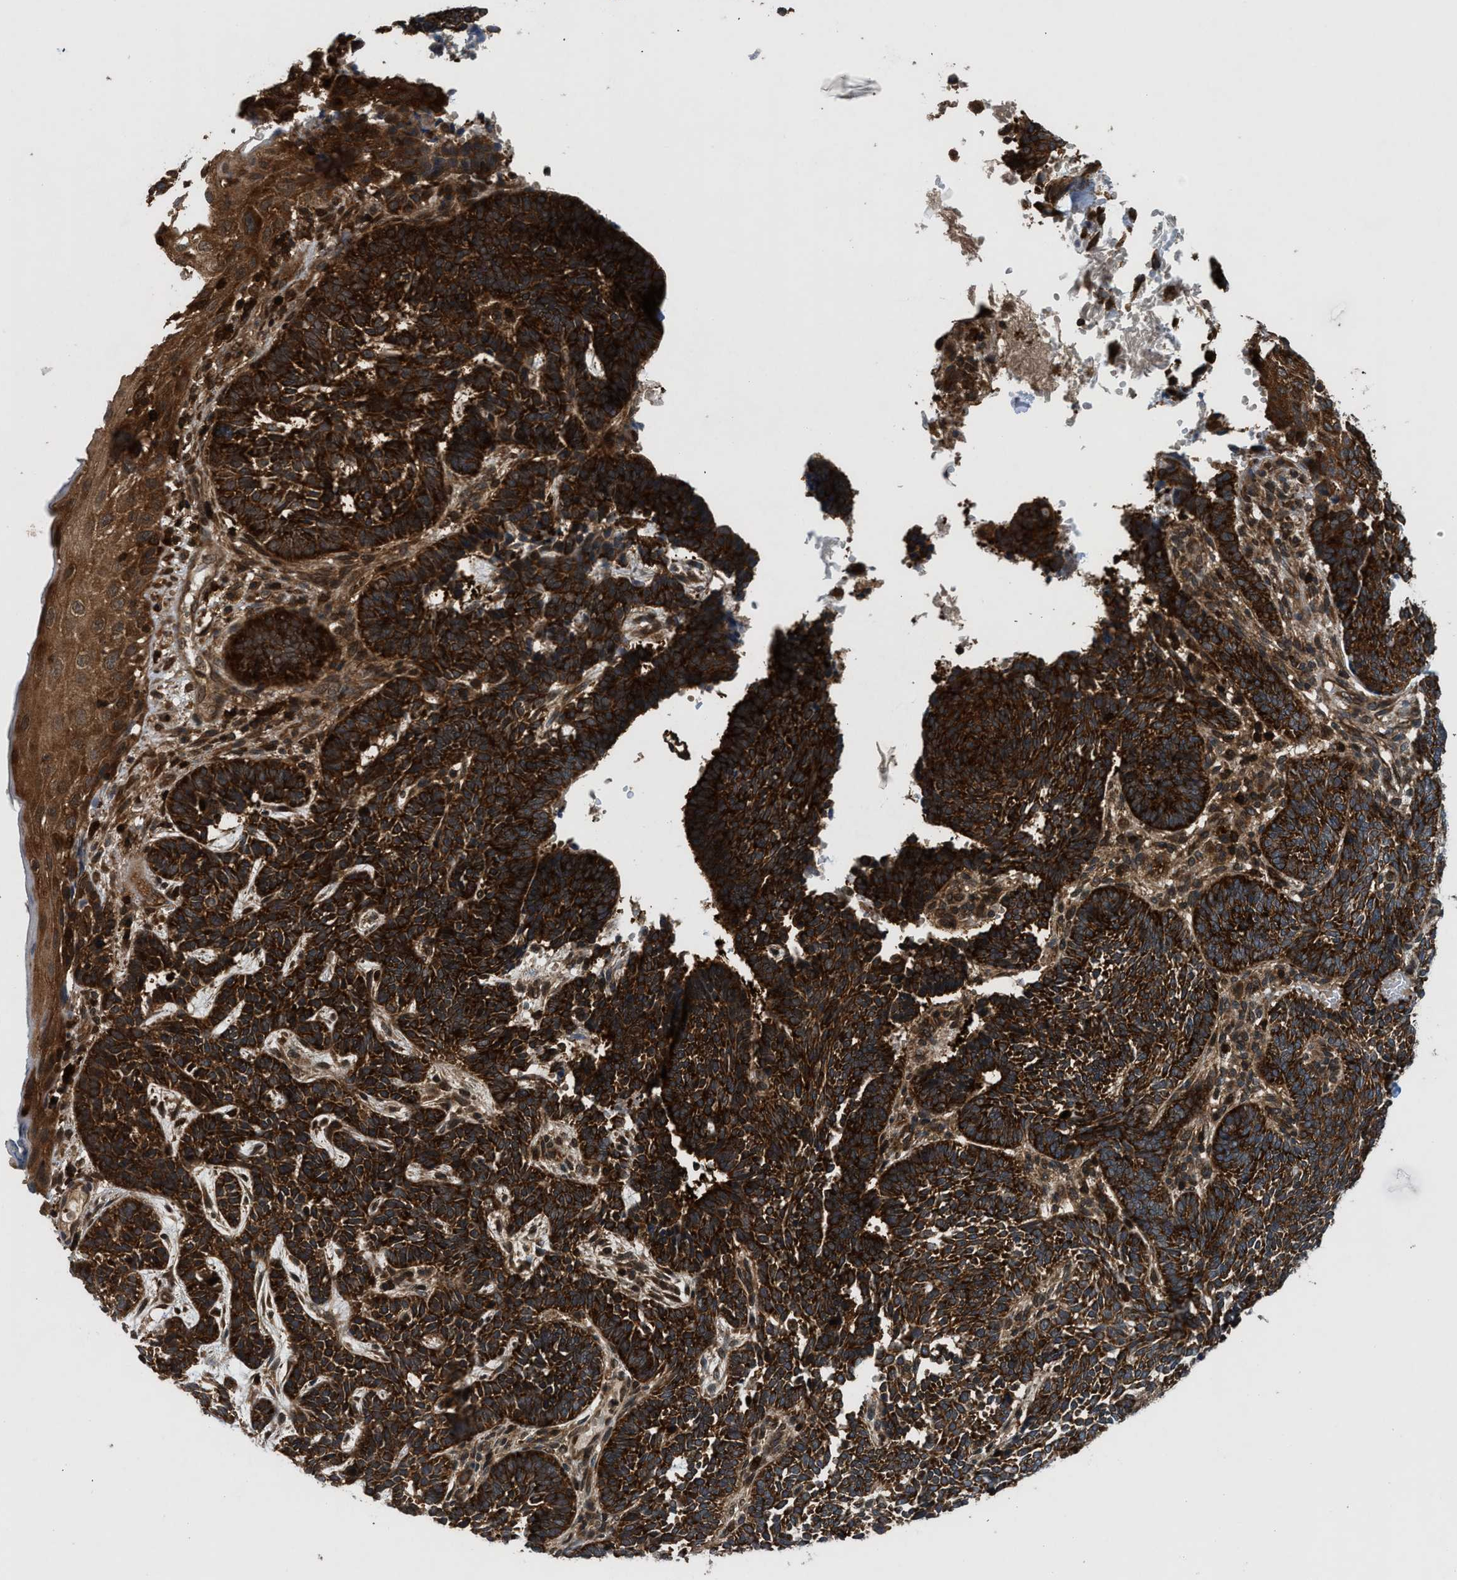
{"staining": {"intensity": "strong", "quantity": ">75%", "location": "cytoplasmic/membranous"}, "tissue": "skin cancer", "cell_type": "Tumor cells", "image_type": "cancer", "snomed": [{"axis": "morphology", "description": "Normal tissue, NOS"}, {"axis": "morphology", "description": "Basal cell carcinoma"}, {"axis": "topography", "description": "Skin"}], "caption": "A brown stain highlights strong cytoplasmic/membranous expression of a protein in human skin cancer (basal cell carcinoma) tumor cells.", "gene": "OXSR1", "patient": {"sex": "male", "age": 87}}